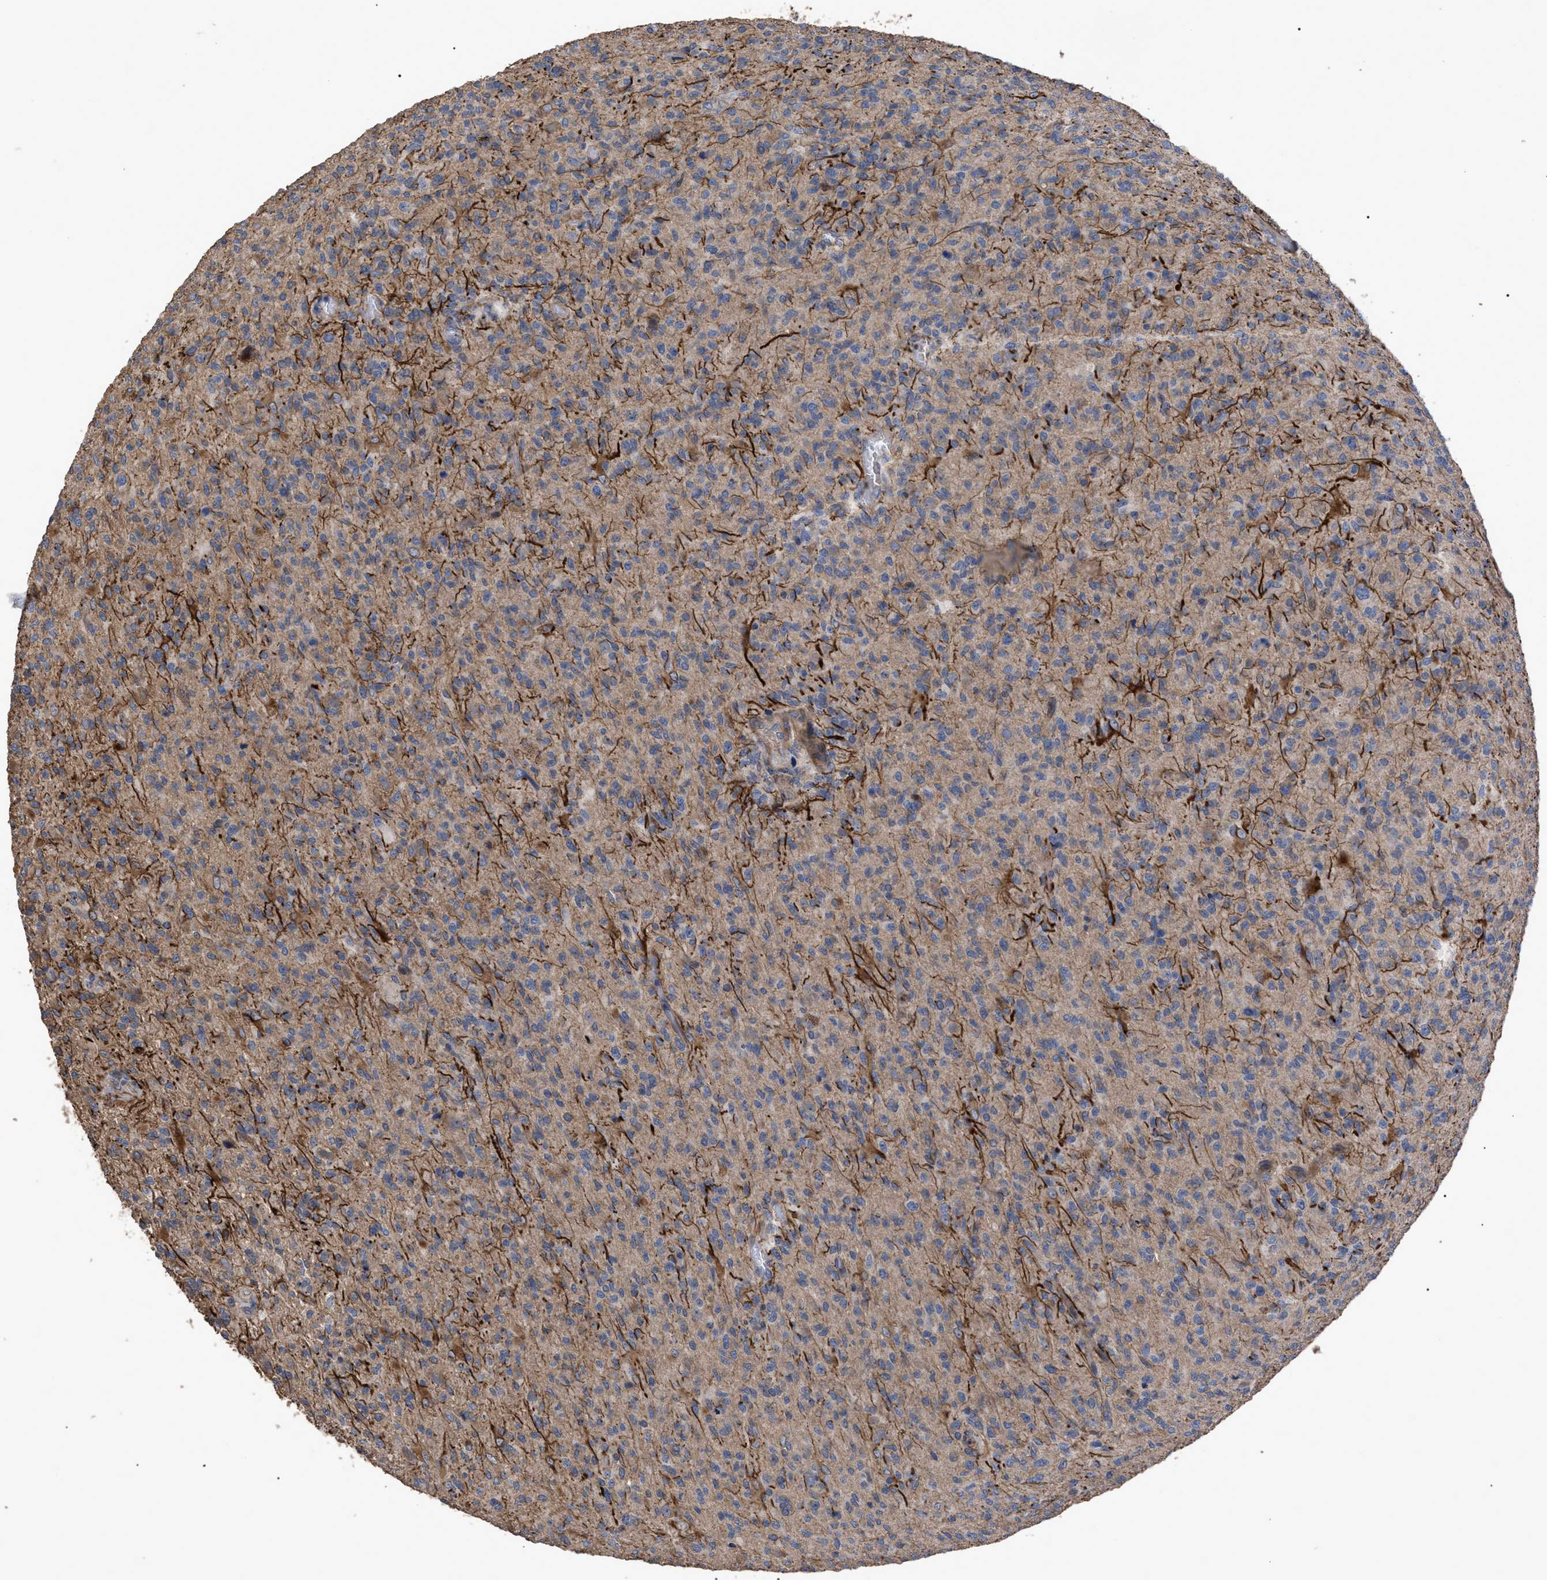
{"staining": {"intensity": "weak", "quantity": "25%-75%", "location": "cytoplasmic/membranous"}, "tissue": "glioma", "cell_type": "Tumor cells", "image_type": "cancer", "snomed": [{"axis": "morphology", "description": "Glioma, malignant, High grade"}, {"axis": "topography", "description": "Brain"}], "caption": "Protein staining by immunohistochemistry exhibits weak cytoplasmic/membranous positivity in about 25%-75% of tumor cells in malignant high-grade glioma.", "gene": "BTN2A1", "patient": {"sex": "male", "age": 71}}